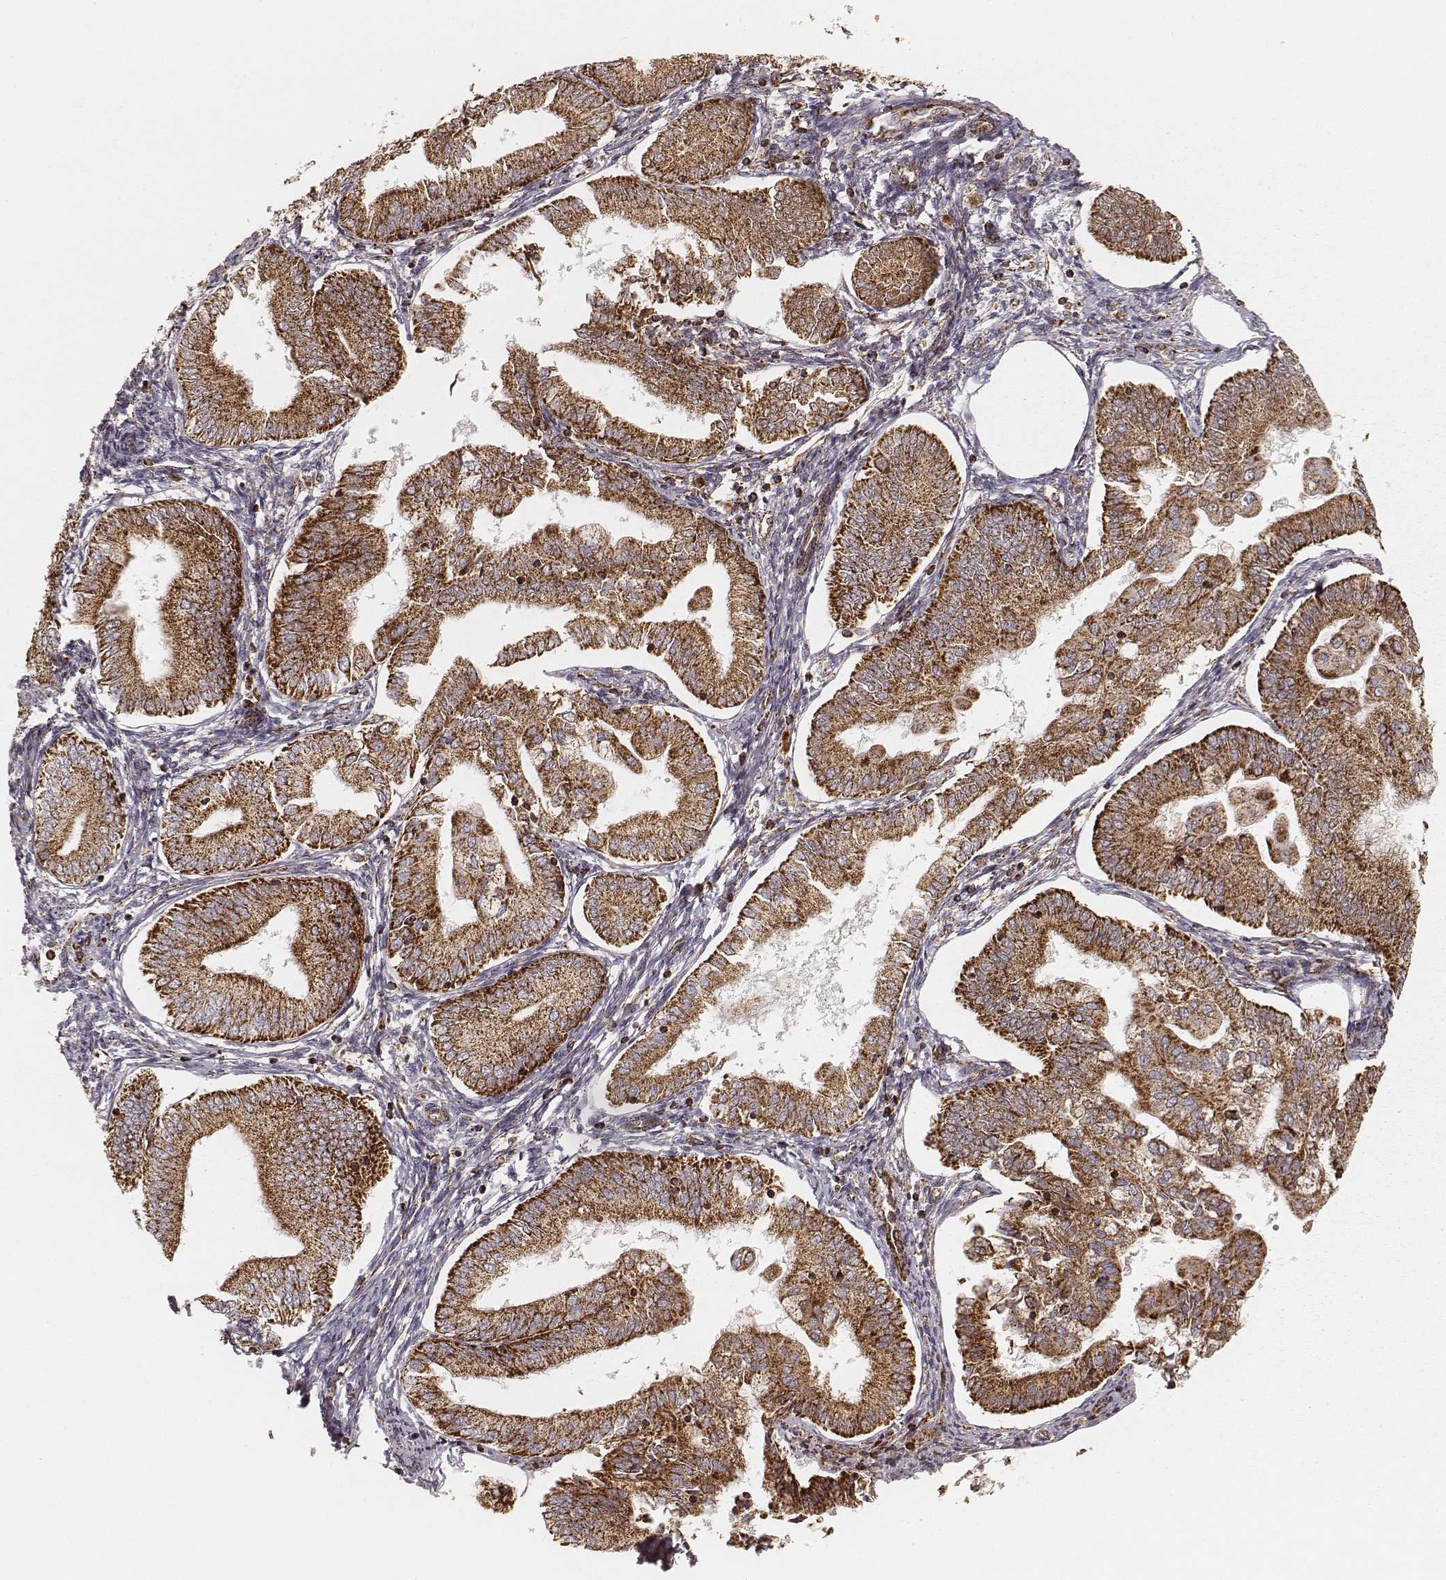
{"staining": {"intensity": "moderate", "quantity": ">75%", "location": "cytoplasmic/membranous"}, "tissue": "endometrial cancer", "cell_type": "Tumor cells", "image_type": "cancer", "snomed": [{"axis": "morphology", "description": "Adenocarcinoma, NOS"}, {"axis": "topography", "description": "Endometrium"}], "caption": "Approximately >75% of tumor cells in endometrial adenocarcinoma exhibit moderate cytoplasmic/membranous protein expression as visualized by brown immunohistochemical staining.", "gene": "CS", "patient": {"sex": "female", "age": 55}}